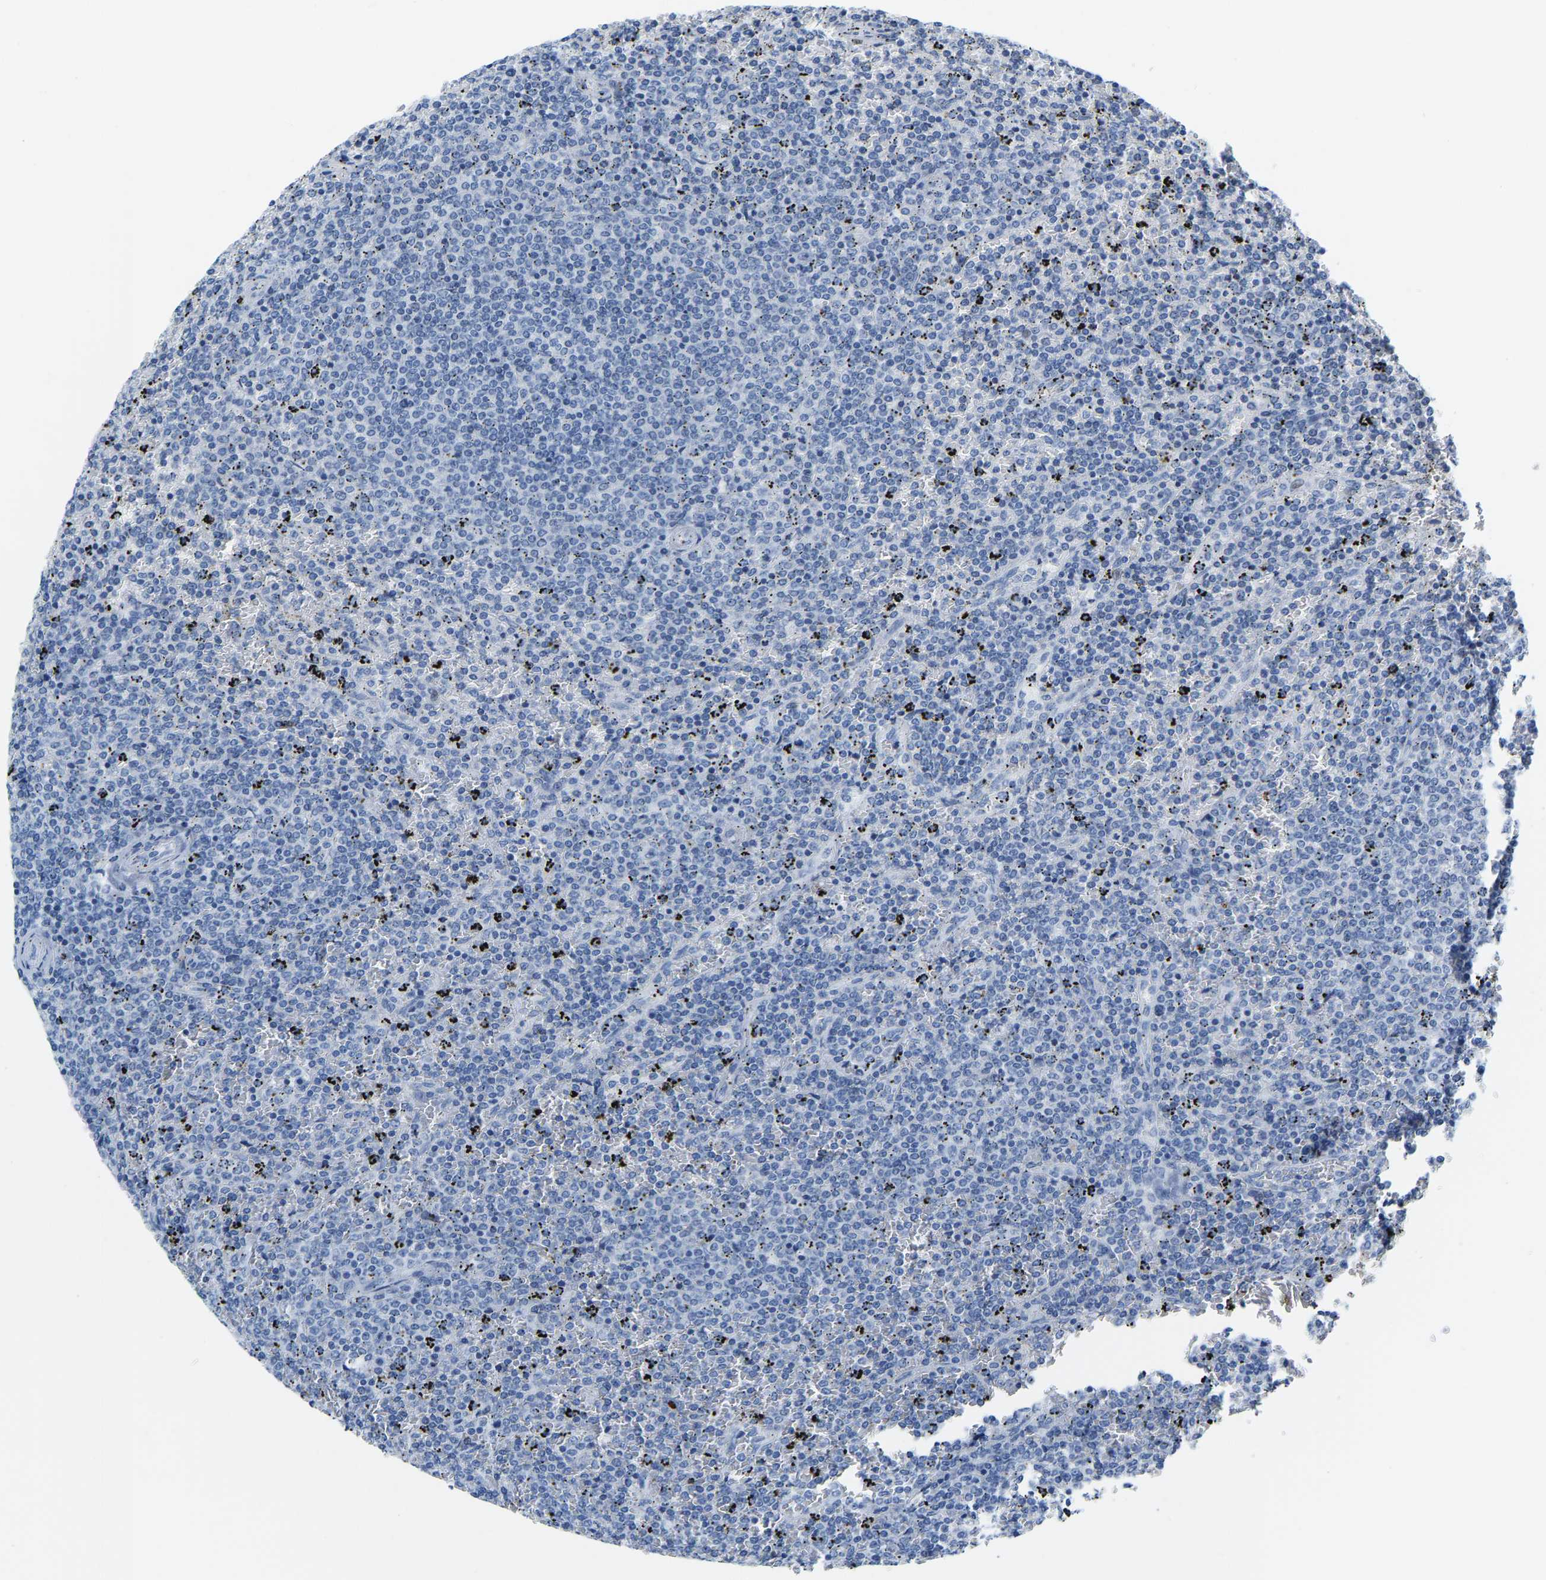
{"staining": {"intensity": "negative", "quantity": "none", "location": "none"}, "tissue": "lymphoma", "cell_type": "Tumor cells", "image_type": "cancer", "snomed": [{"axis": "morphology", "description": "Malignant lymphoma, non-Hodgkin's type, Low grade"}, {"axis": "topography", "description": "Spleen"}], "caption": "This is an immunohistochemistry histopathology image of lymphoma. There is no expression in tumor cells.", "gene": "SERPINB3", "patient": {"sex": "female", "age": 77}}